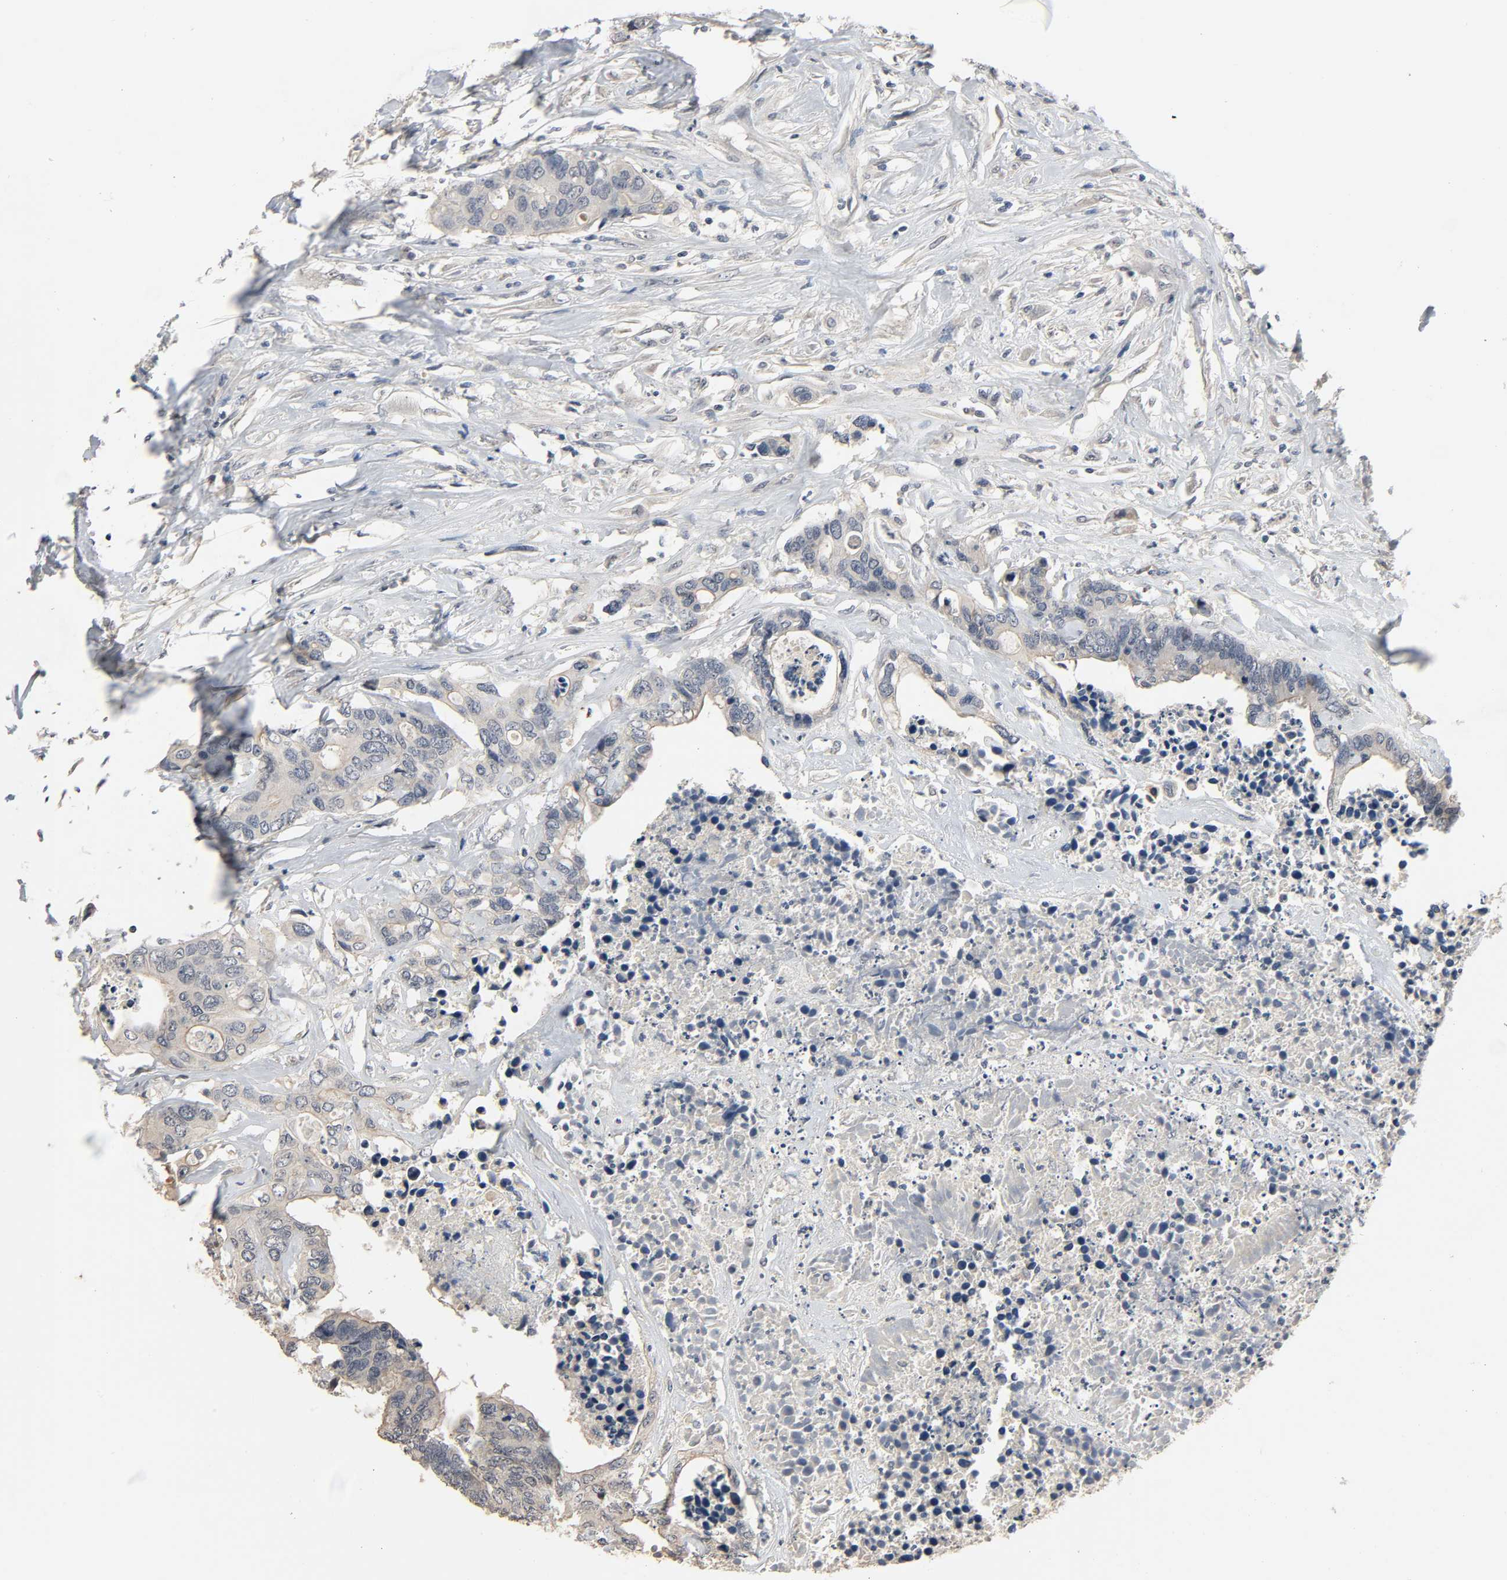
{"staining": {"intensity": "negative", "quantity": "none", "location": "none"}, "tissue": "colorectal cancer", "cell_type": "Tumor cells", "image_type": "cancer", "snomed": [{"axis": "morphology", "description": "Adenocarcinoma, NOS"}, {"axis": "topography", "description": "Rectum"}], "caption": "DAB (3,3'-diaminobenzidine) immunohistochemical staining of adenocarcinoma (colorectal) shows no significant expression in tumor cells. The staining was performed using DAB to visualize the protein expression in brown, while the nuclei were stained in blue with hematoxylin (Magnification: 20x).", "gene": "MAGEA8", "patient": {"sex": "male", "age": 55}}